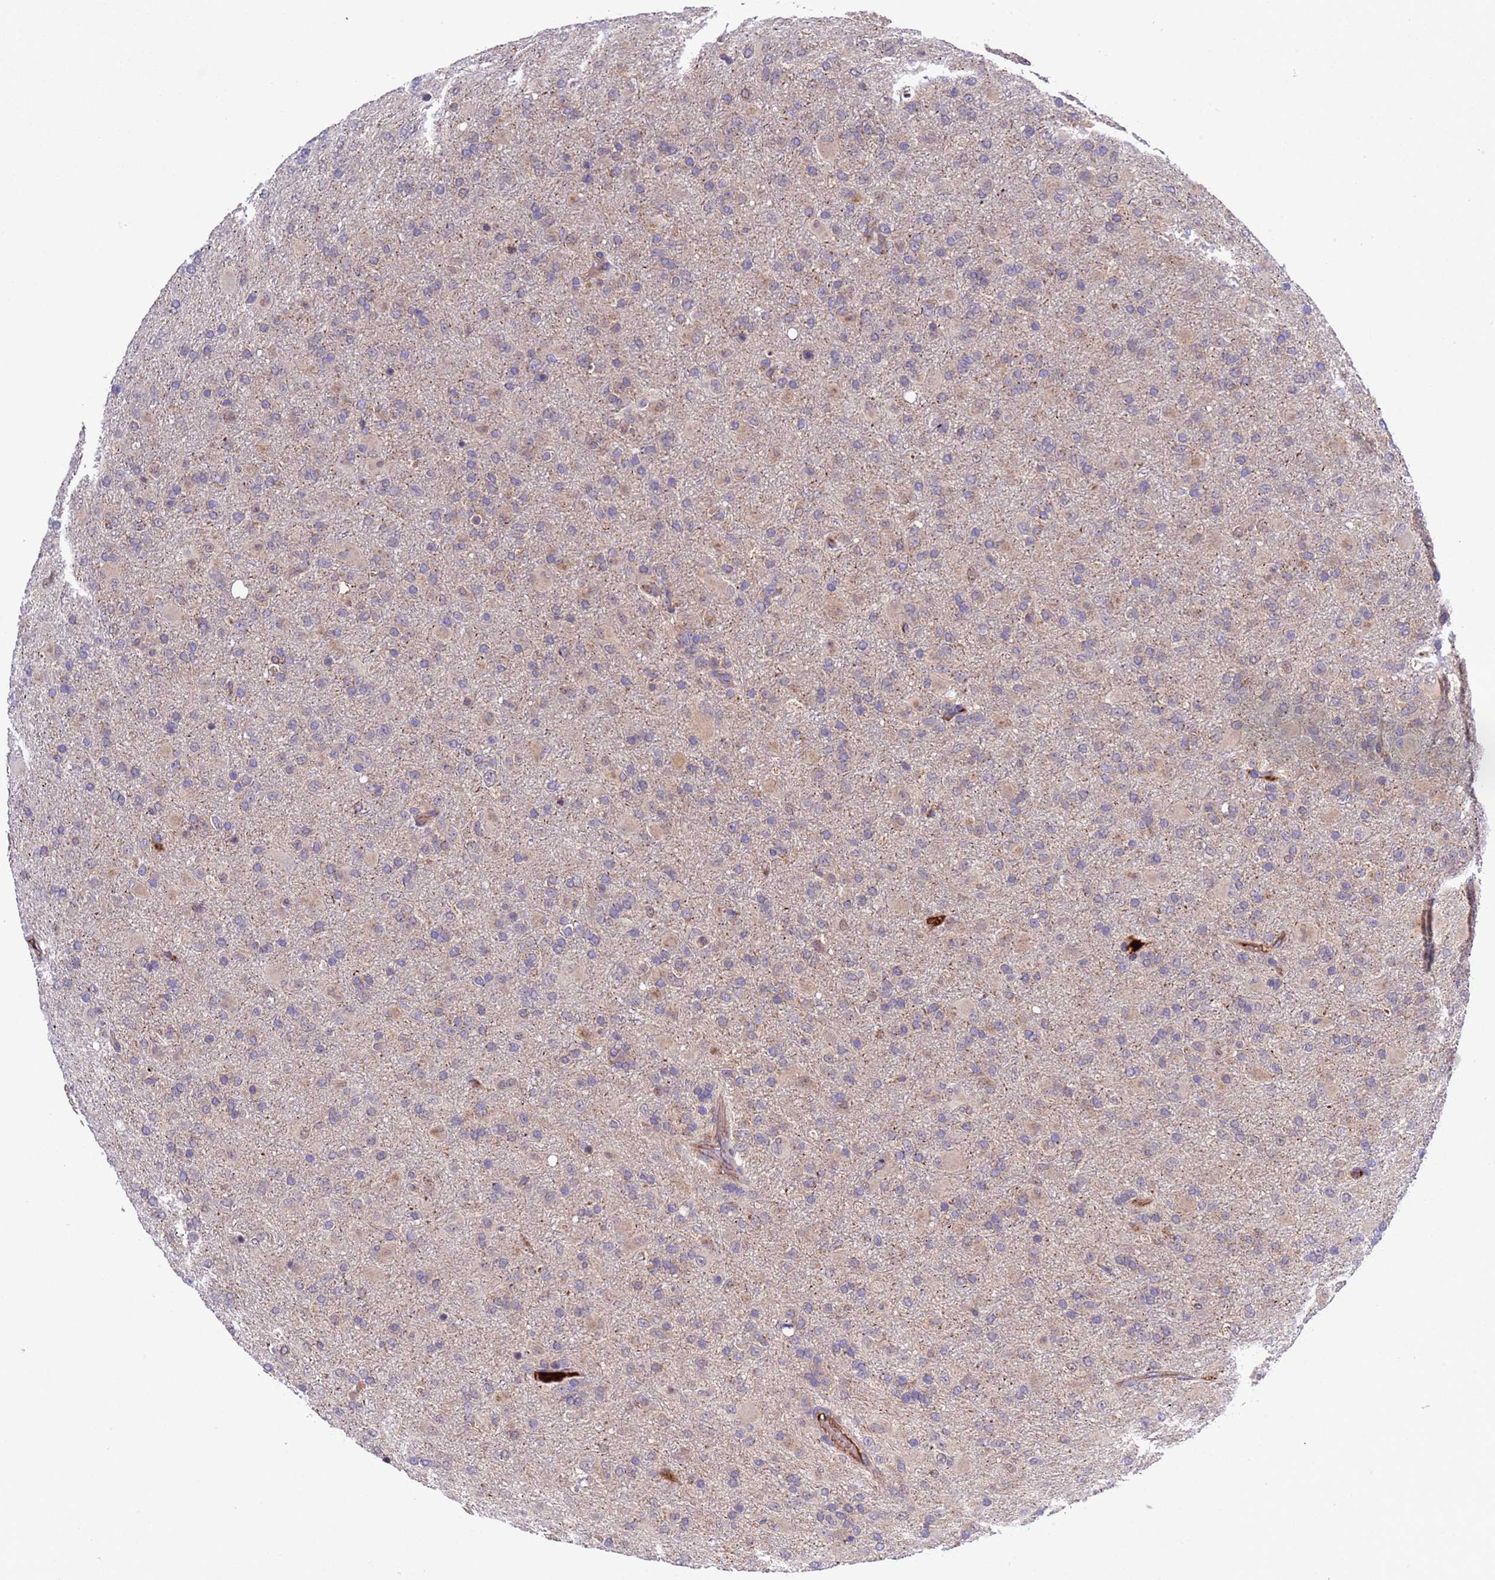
{"staining": {"intensity": "weak", "quantity": "<25%", "location": "cytoplasmic/membranous"}, "tissue": "glioma", "cell_type": "Tumor cells", "image_type": "cancer", "snomed": [{"axis": "morphology", "description": "Glioma, malignant, Low grade"}, {"axis": "topography", "description": "Brain"}], "caption": "Immunohistochemistry of human malignant glioma (low-grade) reveals no expression in tumor cells.", "gene": "PARP16", "patient": {"sex": "male", "age": 65}}